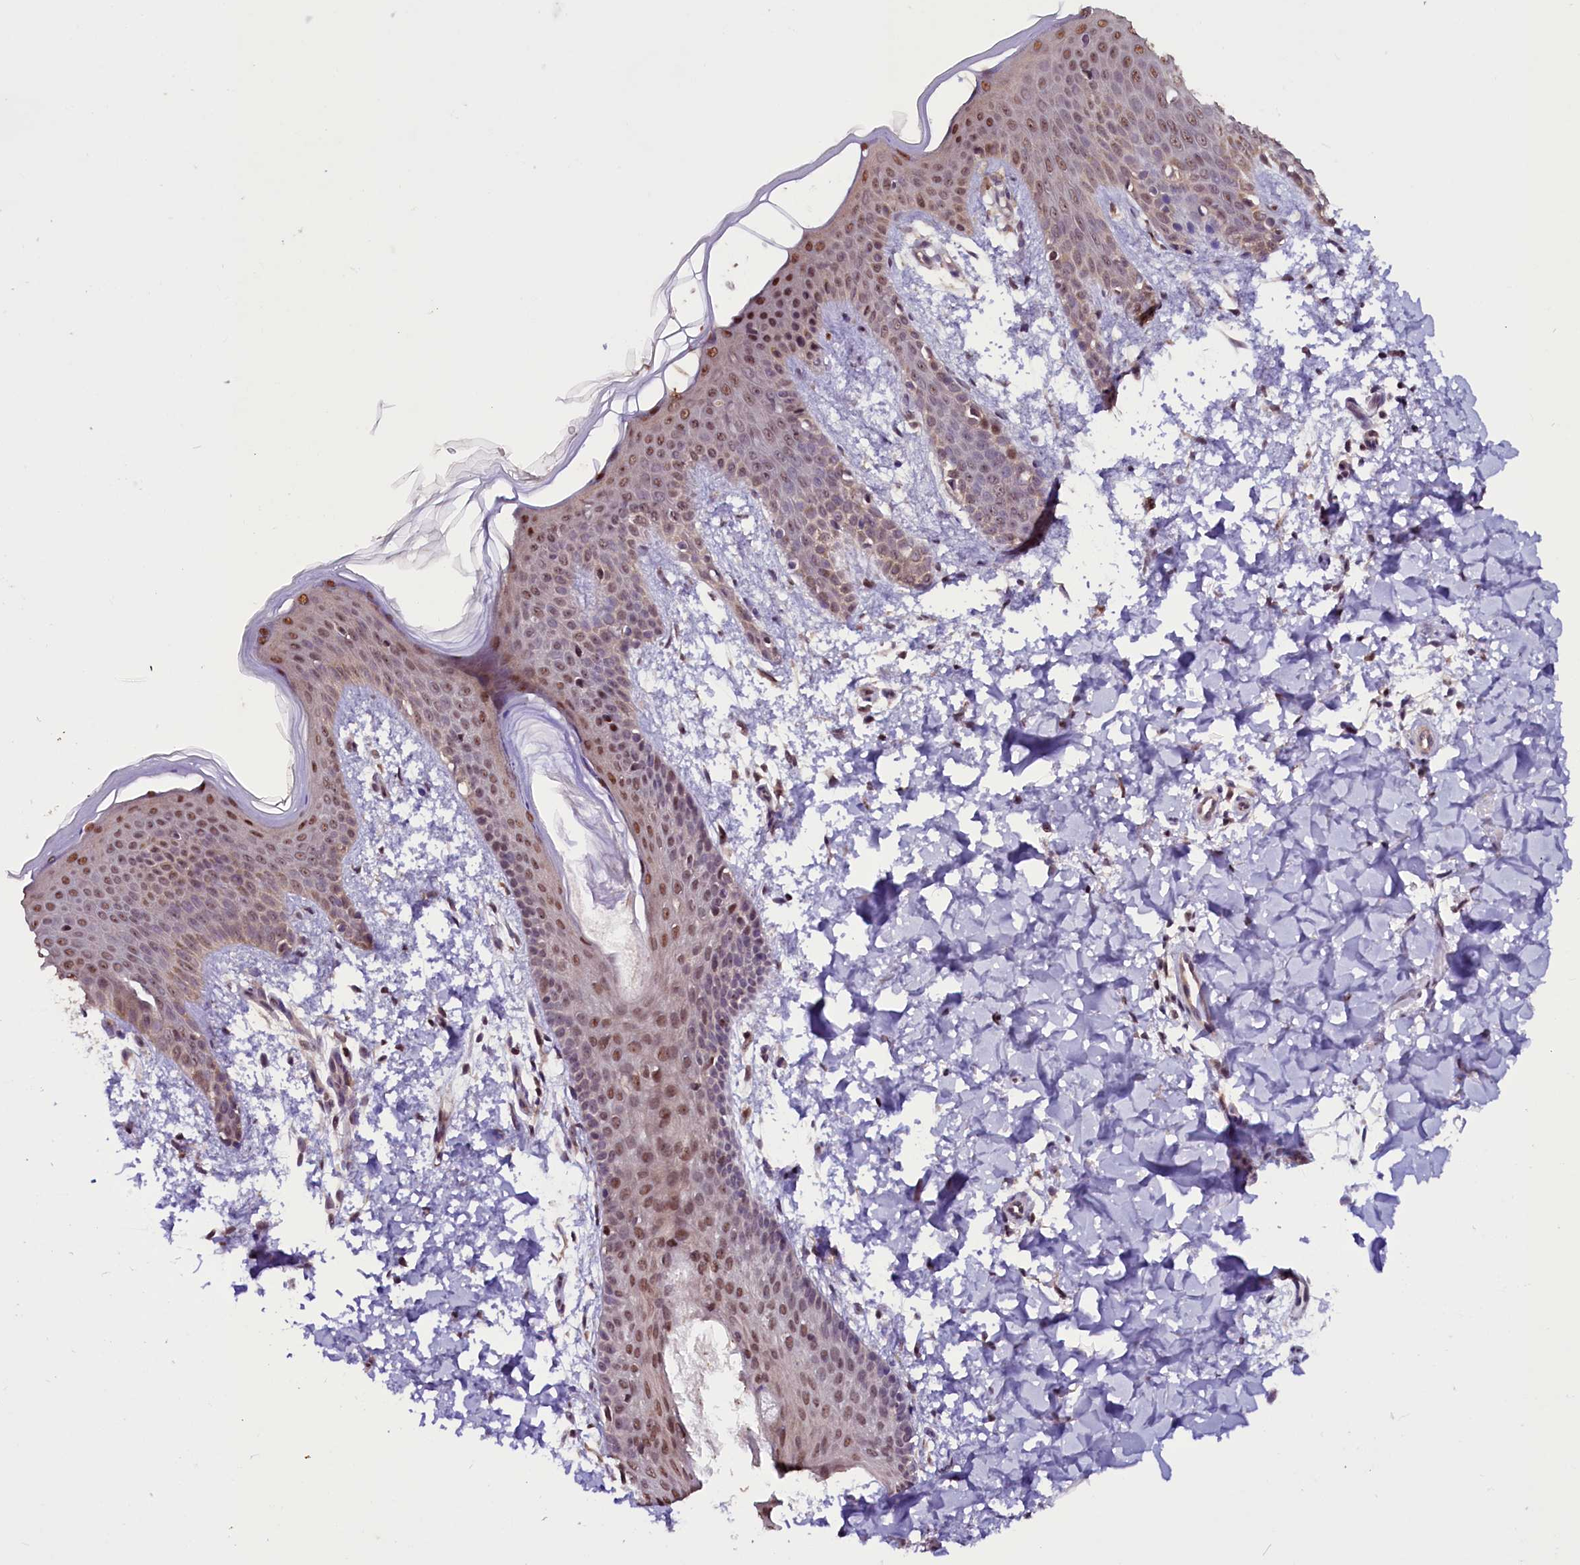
{"staining": {"intensity": "moderate", "quantity": ">75%", "location": "cytoplasmic/membranous"}, "tissue": "skin", "cell_type": "Fibroblasts", "image_type": "normal", "snomed": [{"axis": "morphology", "description": "Normal tissue, NOS"}, {"axis": "topography", "description": "Skin"}], "caption": "DAB immunohistochemical staining of benign human skin reveals moderate cytoplasmic/membranous protein expression in about >75% of fibroblasts.", "gene": "RNMT", "patient": {"sex": "male", "age": 36}}